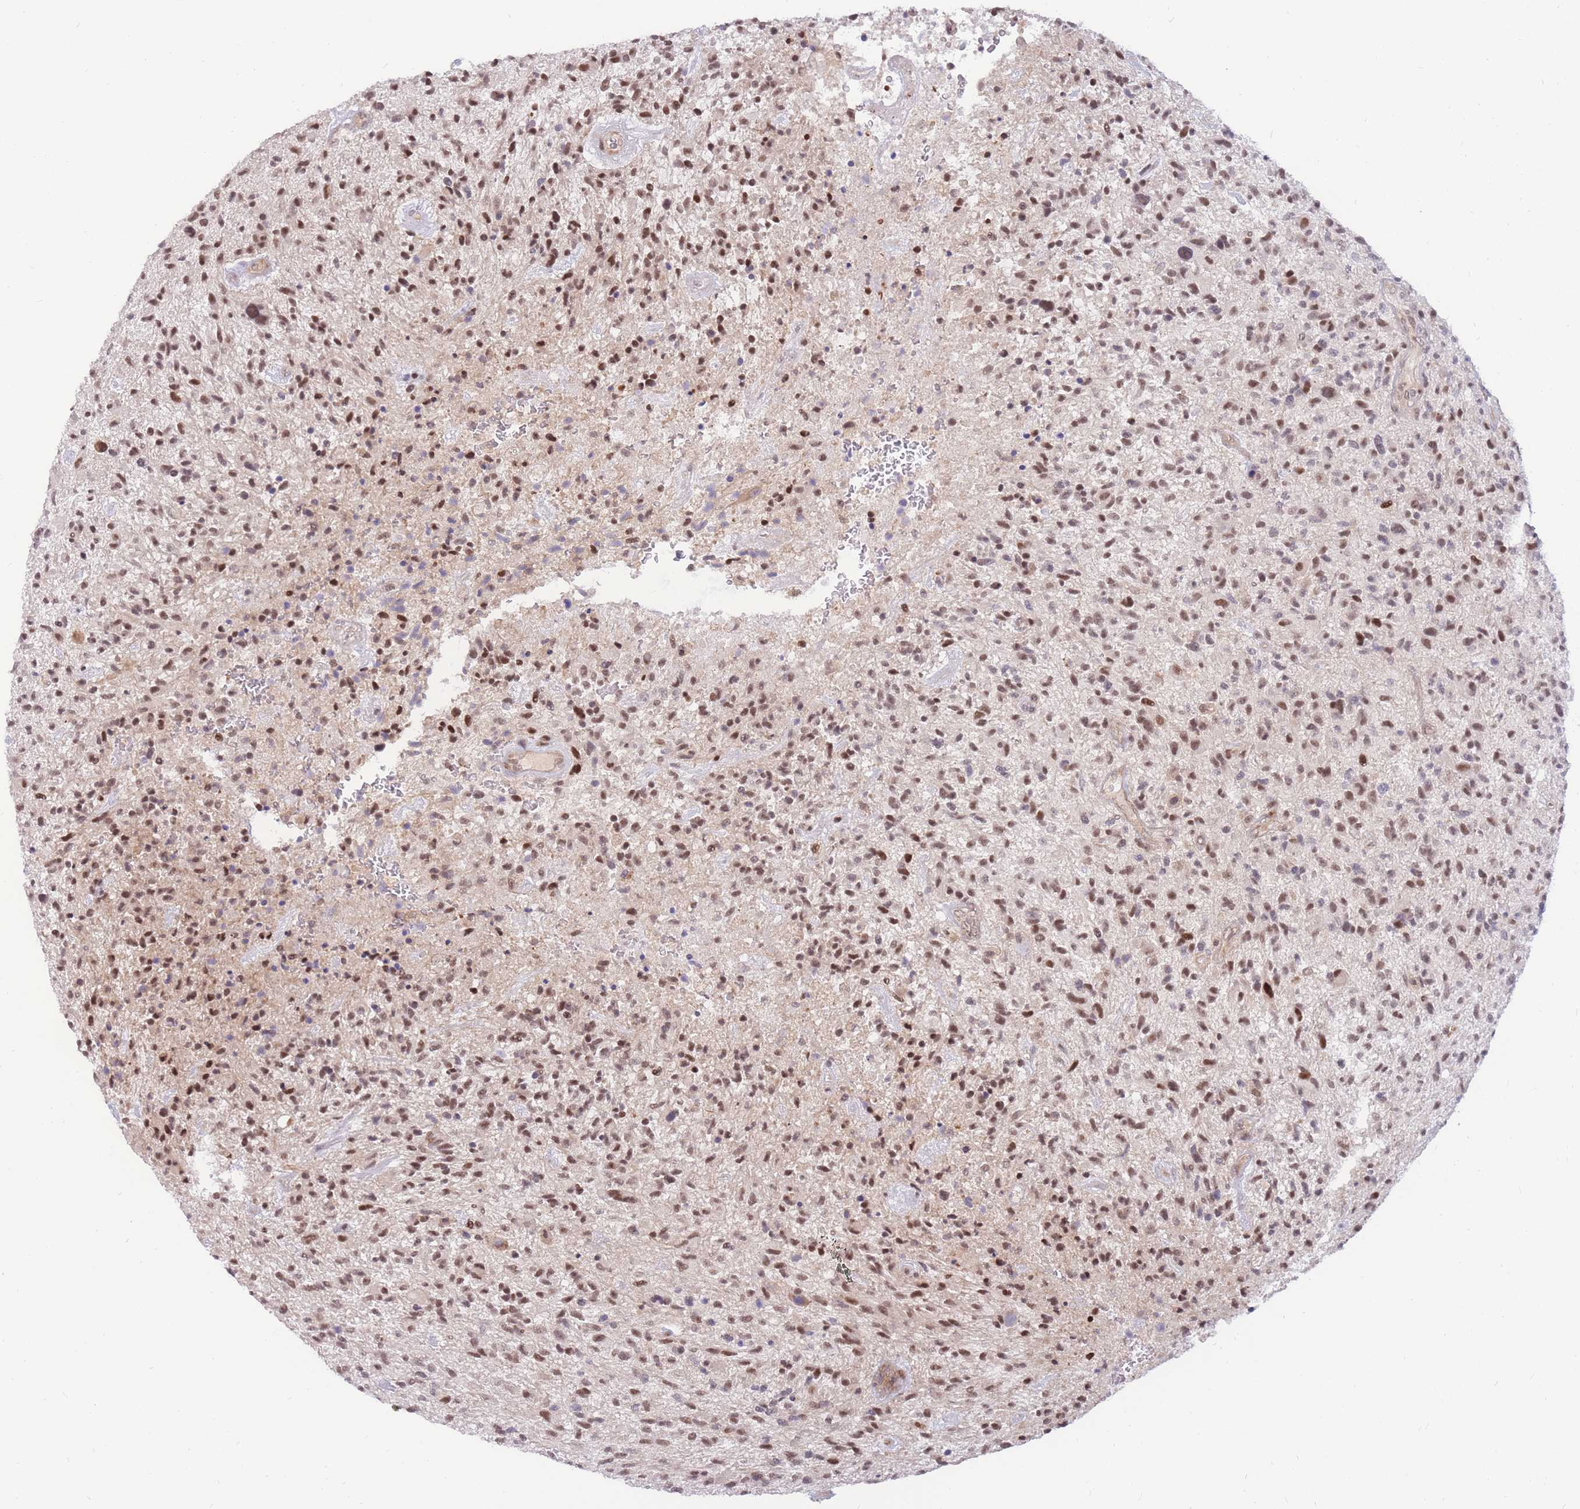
{"staining": {"intensity": "moderate", "quantity": ">75%", "location": "nuclear"}, "tissue": "glioma", "cell_type": "Tumor cells", "image_type": "cancer", "snomed": [{"axis": "morphology", "description": "Glioma, malignant, High grade"}, {"axis": "topography", "description": "Brain"}], "caption": "This image reveals glioma stained with immunohistochemistry (IHC) to label a protein in brown. The nuclear of tumor cells show moderate positivity for the protein. Nuclei are counter-stained blue.", "gene": "ERICH6B", "patient": {"sex": "male", "age": 47}}